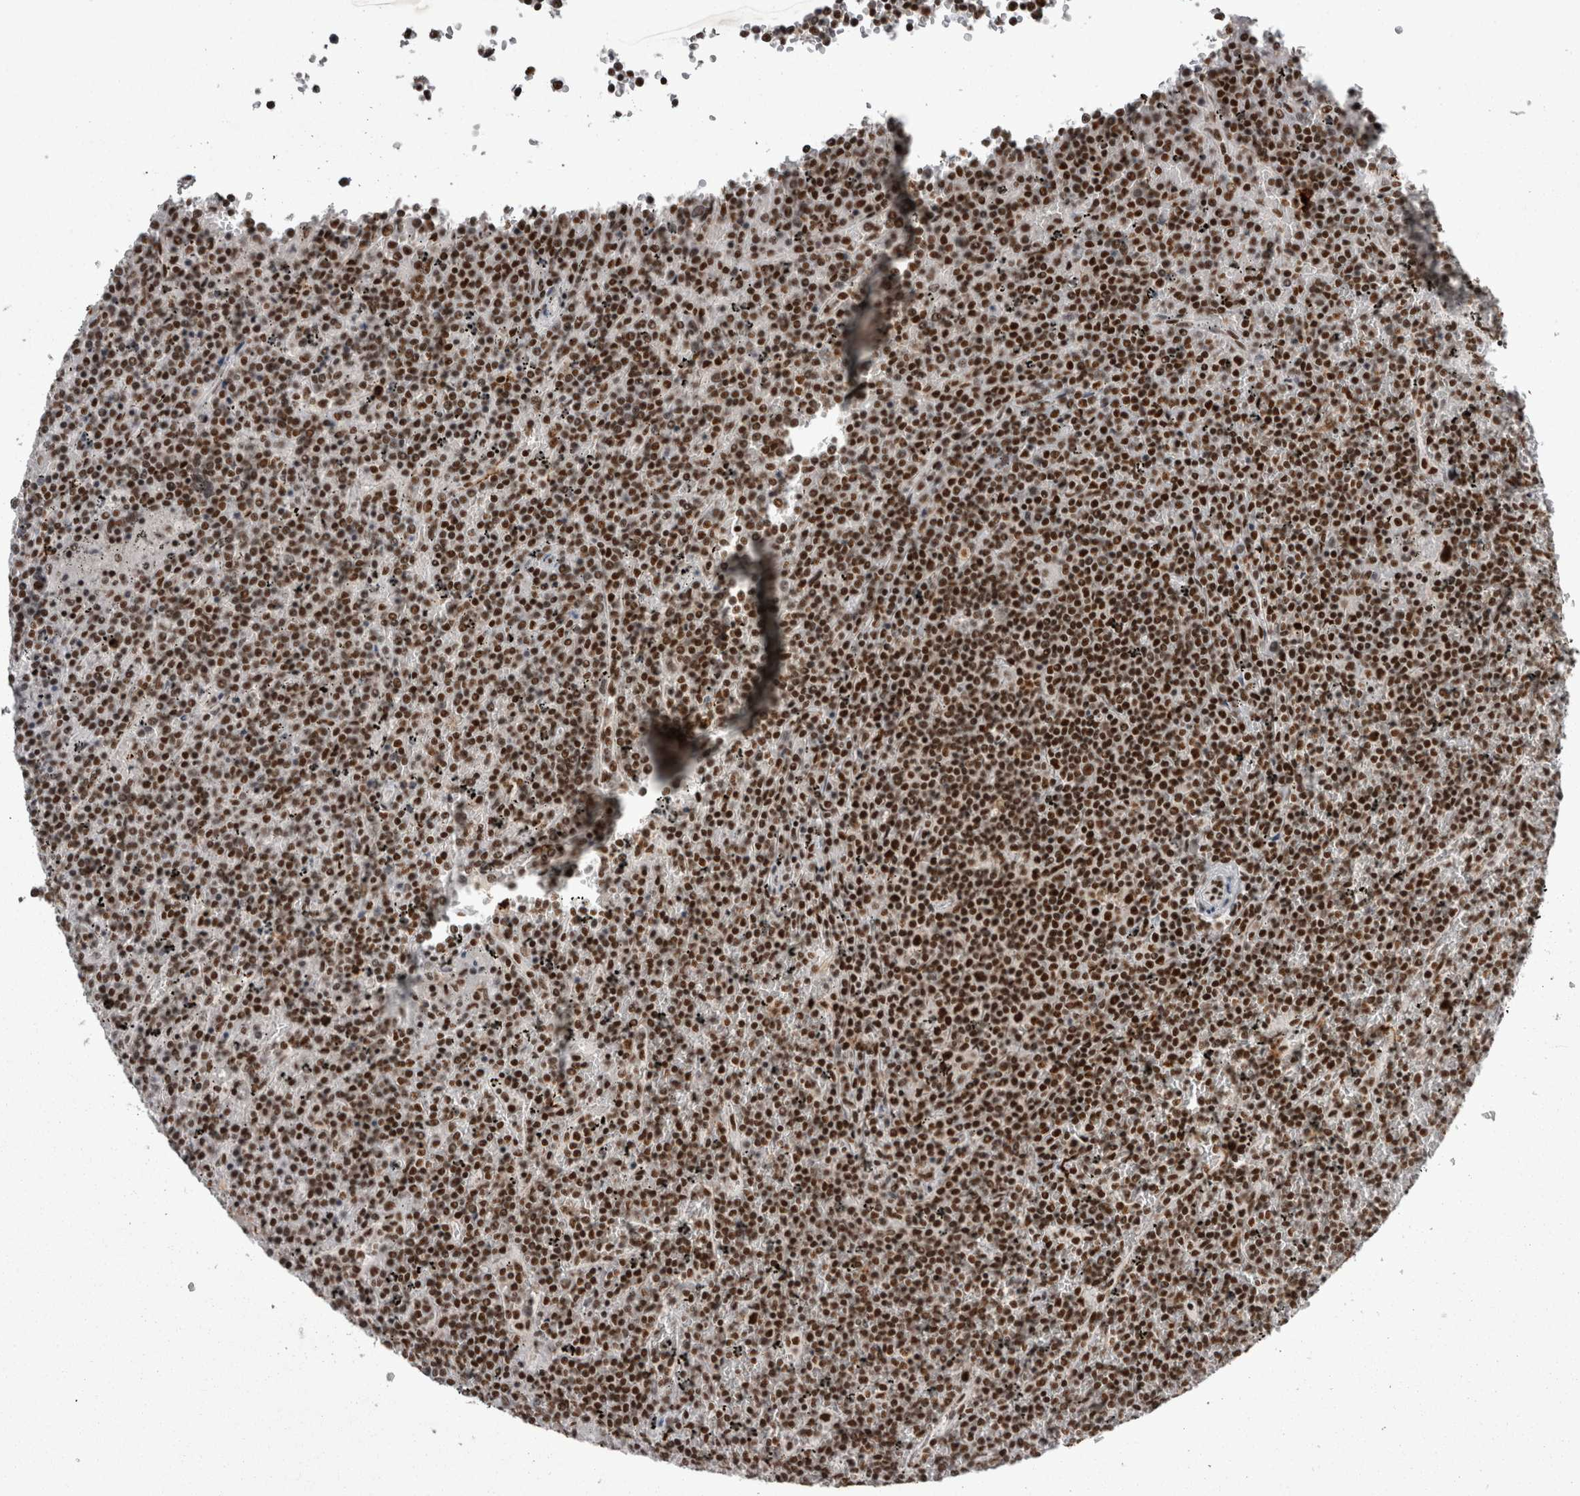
{"staining": {"intensity": "strong", "quantity": ">75%", "location": "nuclear"}, "tissue": "lymphoma", "cell_type": "Tumor cells", "image_type": "cancer", "snomed": [{"axis": "morphology", "description": "Malignant lymphoma, non-Hodgkin's type, Low grade"}, {"axis": "topography", "description": "Spleen"}], "caption": "A high amount of strong nuclear expression is appreciated in about >75% of tumor cells in lymphoma tissue.", "gene": "SNRNP40", "patient": {"sex": "female", "age": 19}}